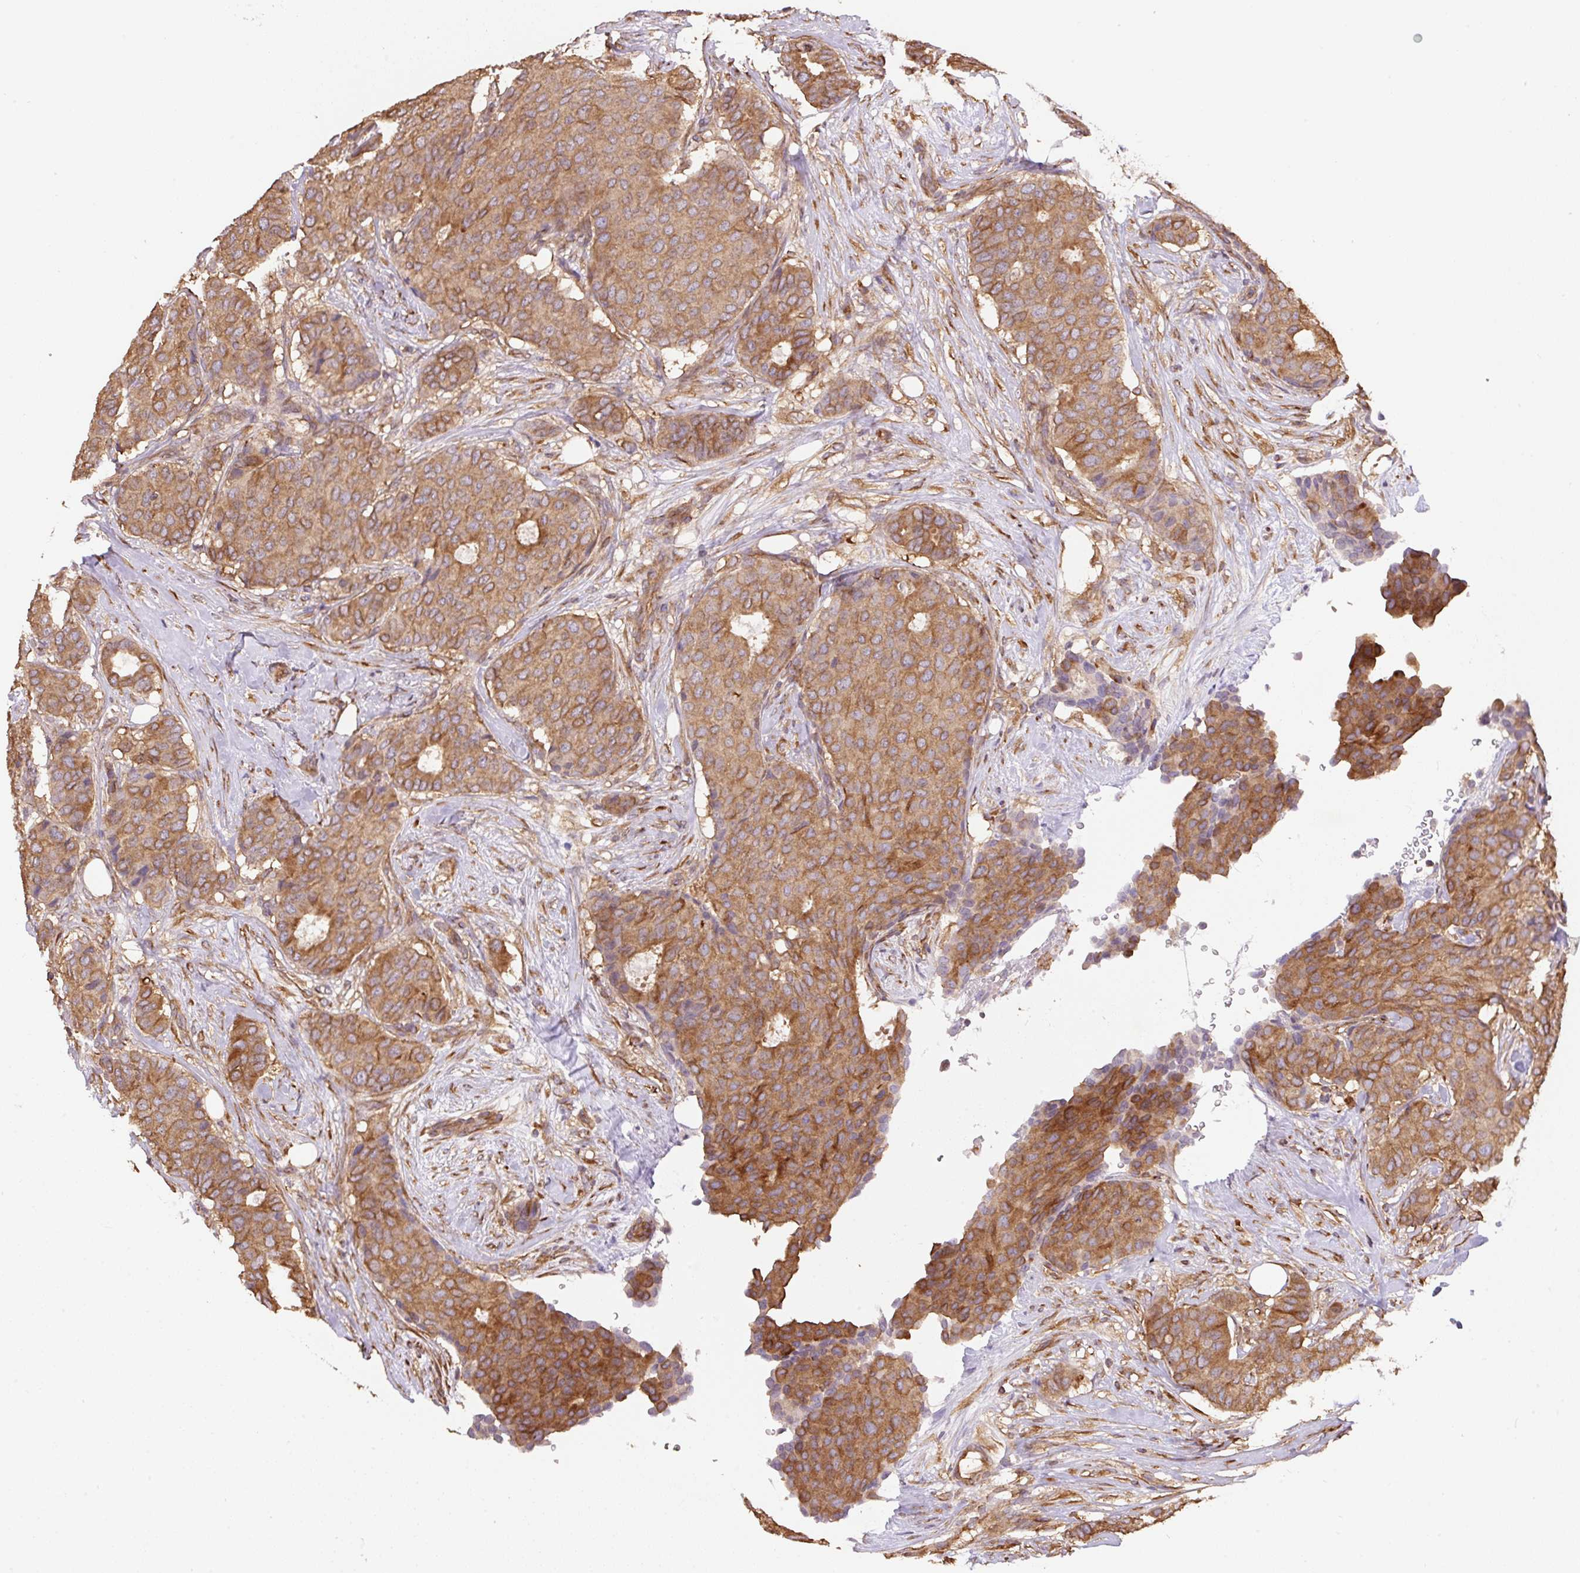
{"staining": {"intensity": "strong", "quantity": ">75%", "location": "cytoplasmic/membranous"}, "tissue": "breast cancer", "cell_type": "Tumor cells", "image_type": "cancer", "snomed": [{"axis": "morphology", "description": "Duct carcinoma"}, {"axis": "topography", "description": "Breast"}], "caption": "Brown immunohistochemical staining in human breast invasive ductal carcinoma displays strong cytoplasmic/membranous staining in approximately >75% of tumor cells.", "gene": "COX8A", "patient": {"sex": "female", "age": 75}}